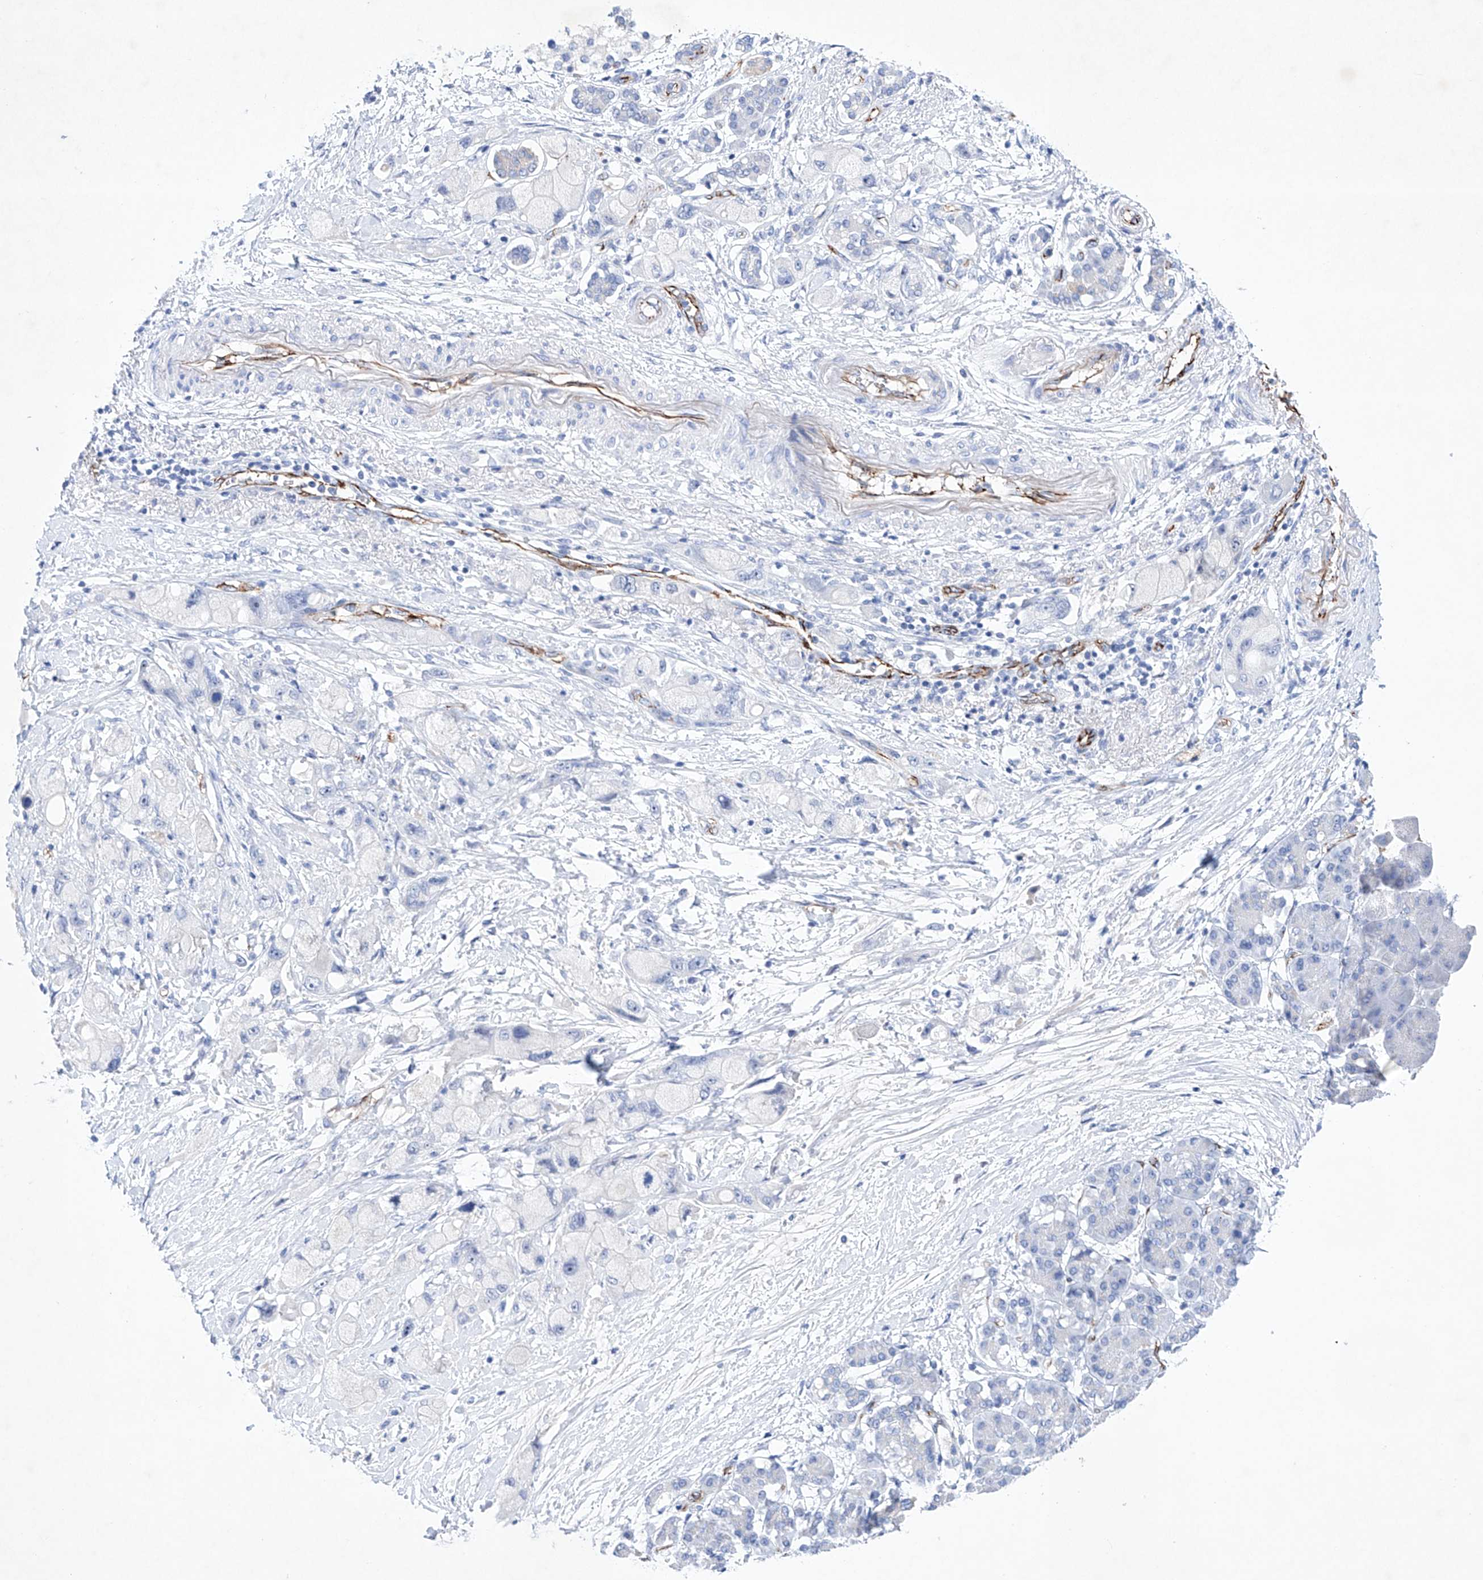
{"staining": {"intensity": "negative", "quantity": "none", "location": "none"}, "tissue": "pancreatic cancer", "cell_type": "Tumor cells", "image_type": "cancer", "snomed": [{"axis": "morphology", "description": "Normal tissue, NOS"}, {"axis": "morphology", "description": "Adenocarcinoma, NOS"}, {"axis": "topography", "description": "Pancreas"}], "caption": "Immunohistochemistry (IHC) image of human pancreatic adenocarcinoma stained for a protein (brown), which reveals no staining in tumor cells. (DAB IHC, high magnification).", "gene": "ETV7", "patient": {"sex": "female", "age": 68}}